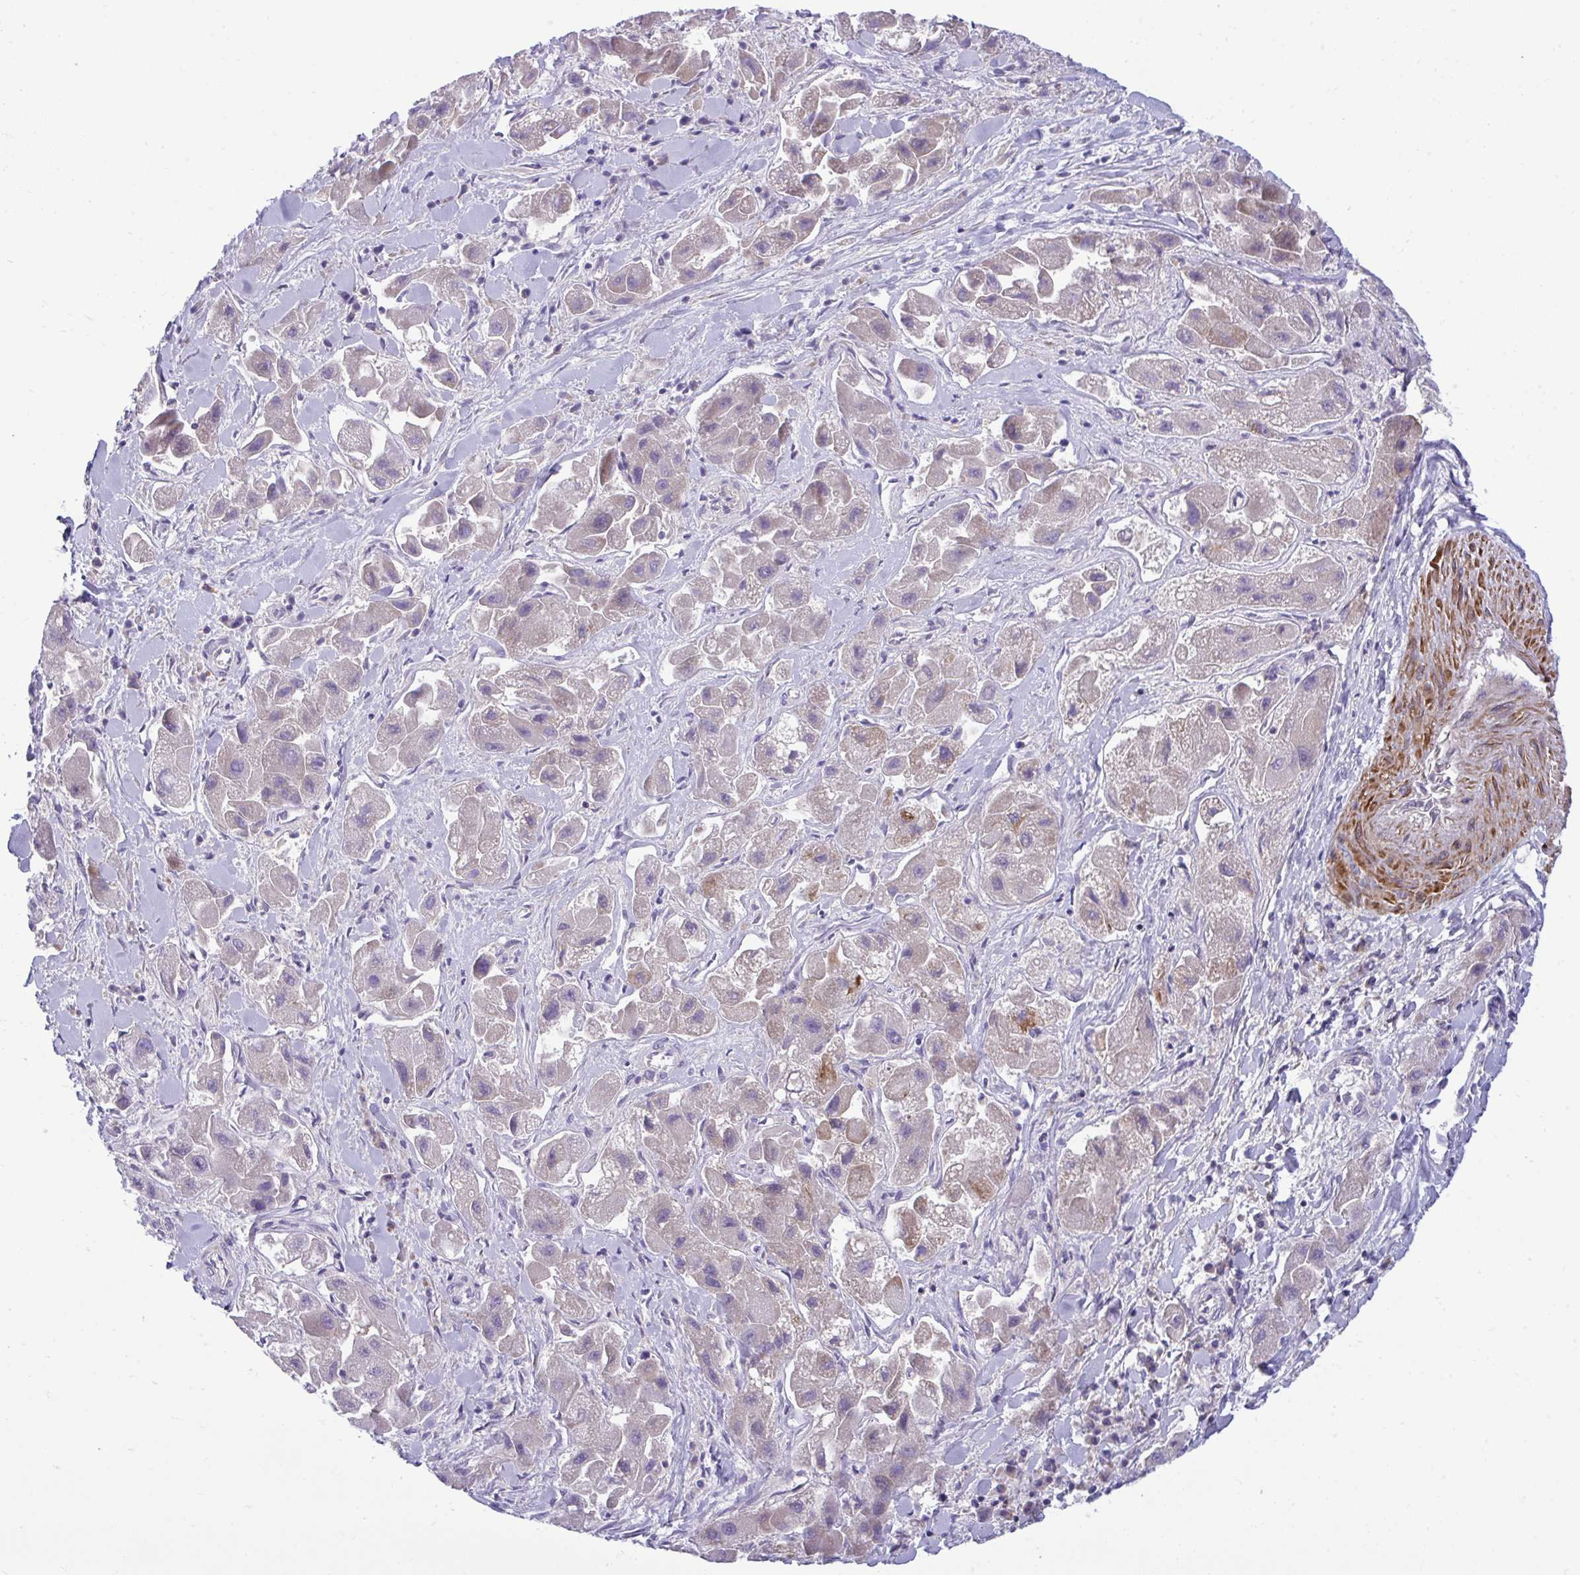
{"staining": {"intensity": "negative", "quantity": "none", "location": "none"}, "tissue": "liver cancer", "cell_type": "Tumor cells", "image_type": "cancer", "snomed": [{"axis": "morphology", "description": "Carcinoma, Hepatocellular, NOS"}, {"axis": "topography", "description": "Liver"}], "caption": "Image shows no protein expression in tumor cells of liver cancer tissue.", "gene": "PIGZ", "patient": {"sex": "male", "age": 24}}